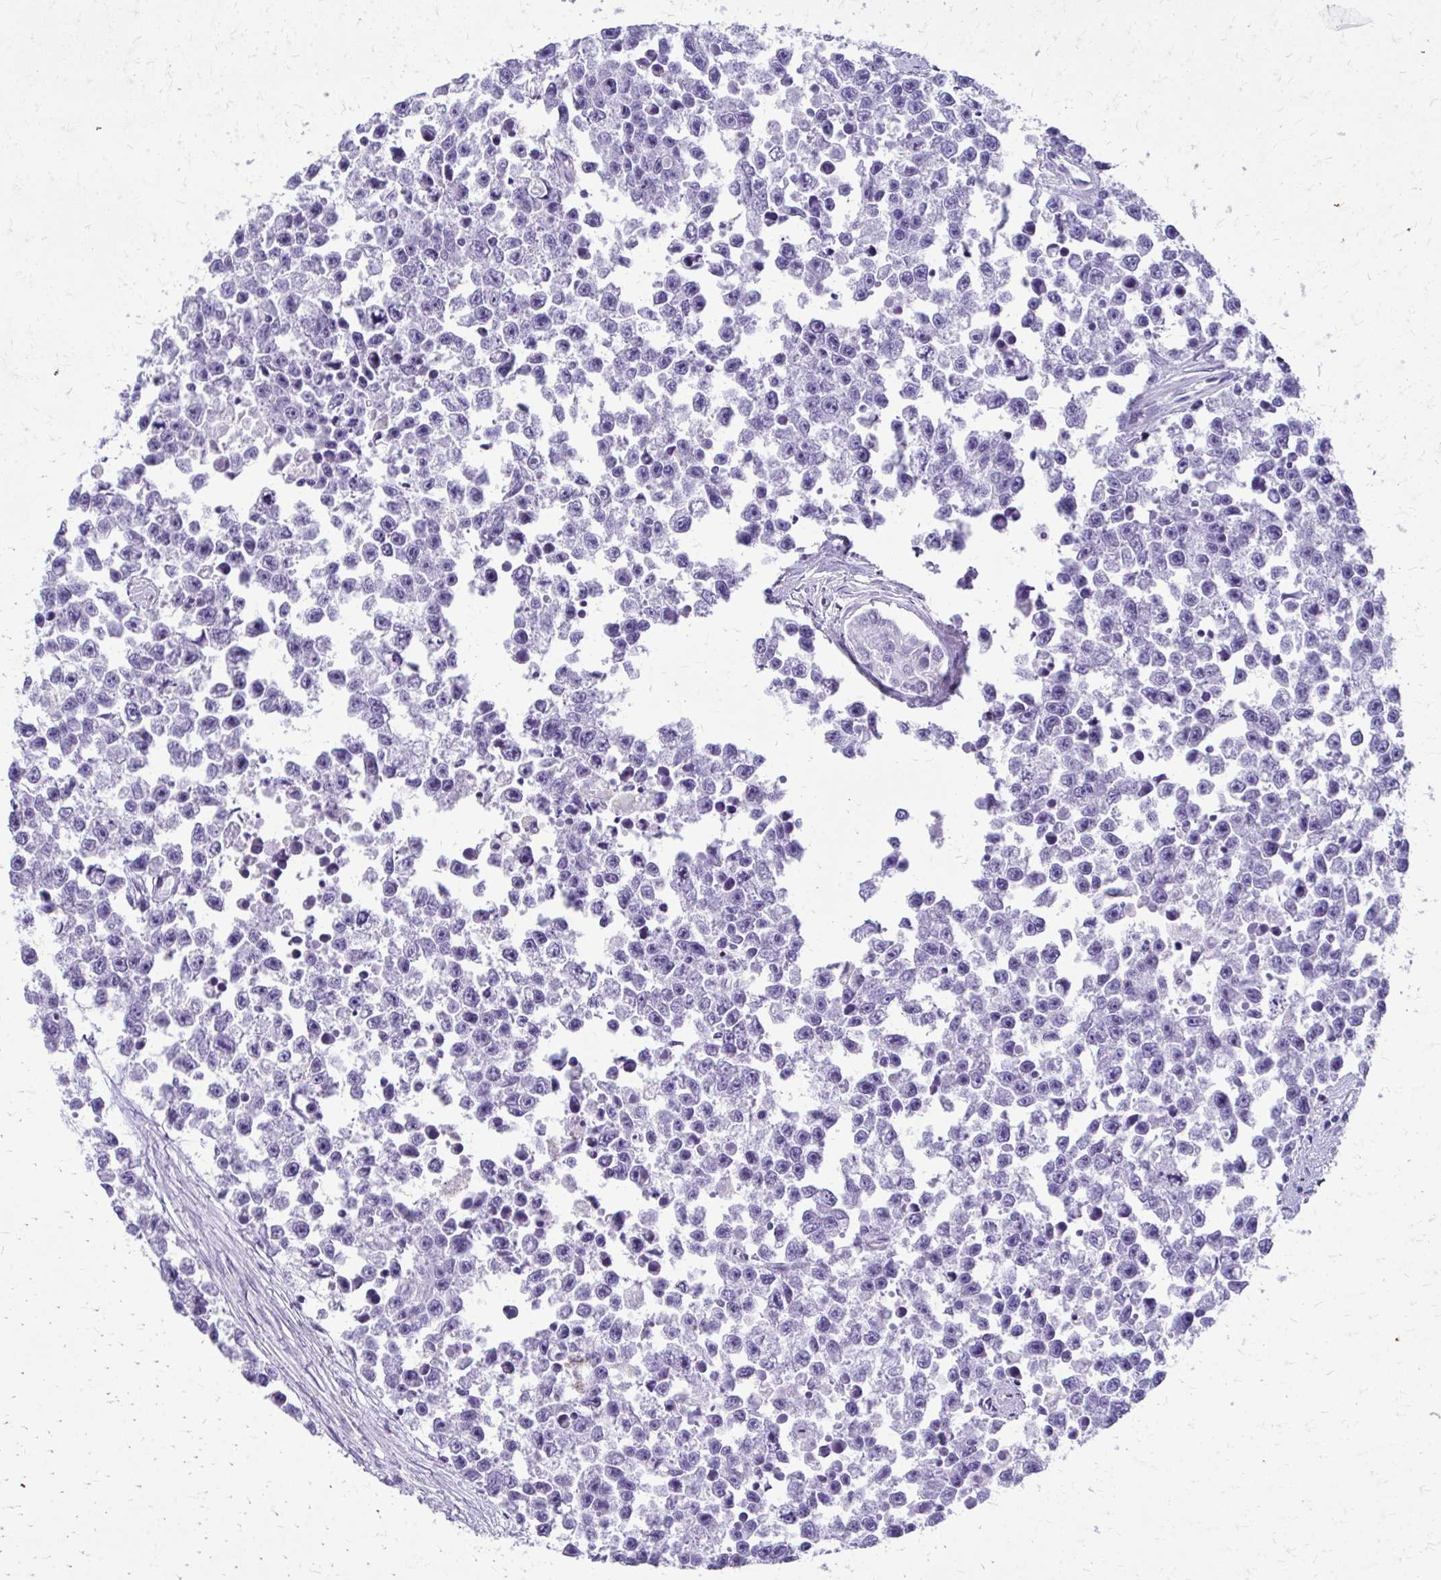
{"staining": {"intensity": "negative", "quantity": "none", "location": "none"}, "tissue": "testis cancer", "cell_type": "Tumor cells", "image_type": "cancer", "snomed": [{"axis": "morphology", "description": "Seminoma, NOS"}, {"axis": "topography", "description": "Testis"}], "caption": "Immunohistochemistry photomicrograph of testis cancer (seminoma) stained for a protein (brown), which exhibits no expression in tumor cells.", "gene": "TPSG1", "patient": {"sex": "male", "age": 26}}